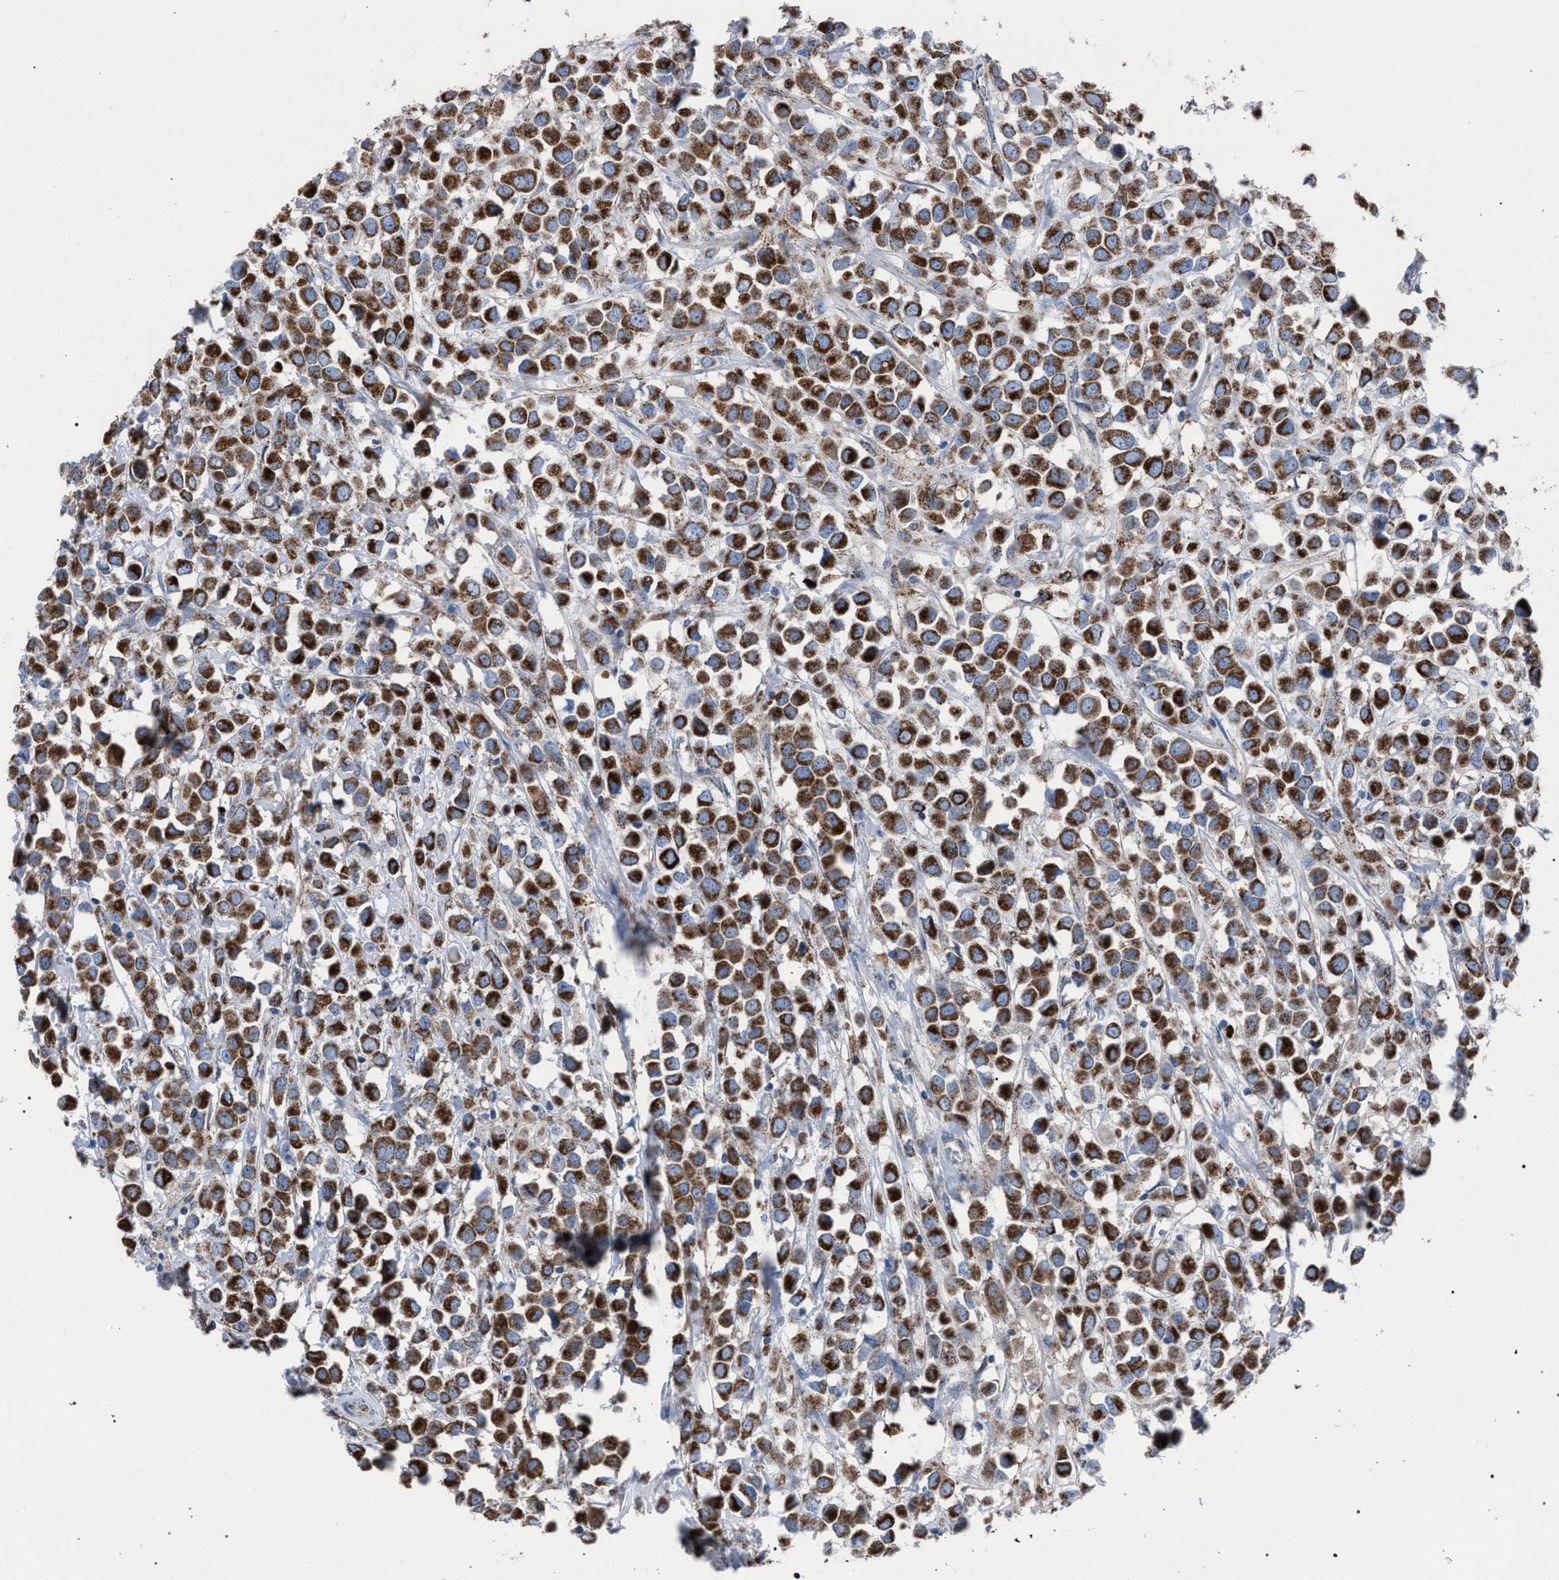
{"staining": {"intensity": "strong", "quantity": ">75%", "location": "cytoplasmic/membranous"}, "tissue": "breast cancer", "cell_type": "Tumor cells", "image_type": "cancer", "snomed": [{"axis": "morphology", "description": "Duct carcinoma"}, {"axis": "topography", "description": "Breast"}], "caption": "A high-resolution photomicrograph shows immunohistochemistry (IHC) staining of infiltrating ductal carcinoma (breast), which reveals strong cytoplasmic/membranous expression in about >75% of tumor cells.", "gene": "HSD17B4", "patient": {"sex": "female", "age": 61}}